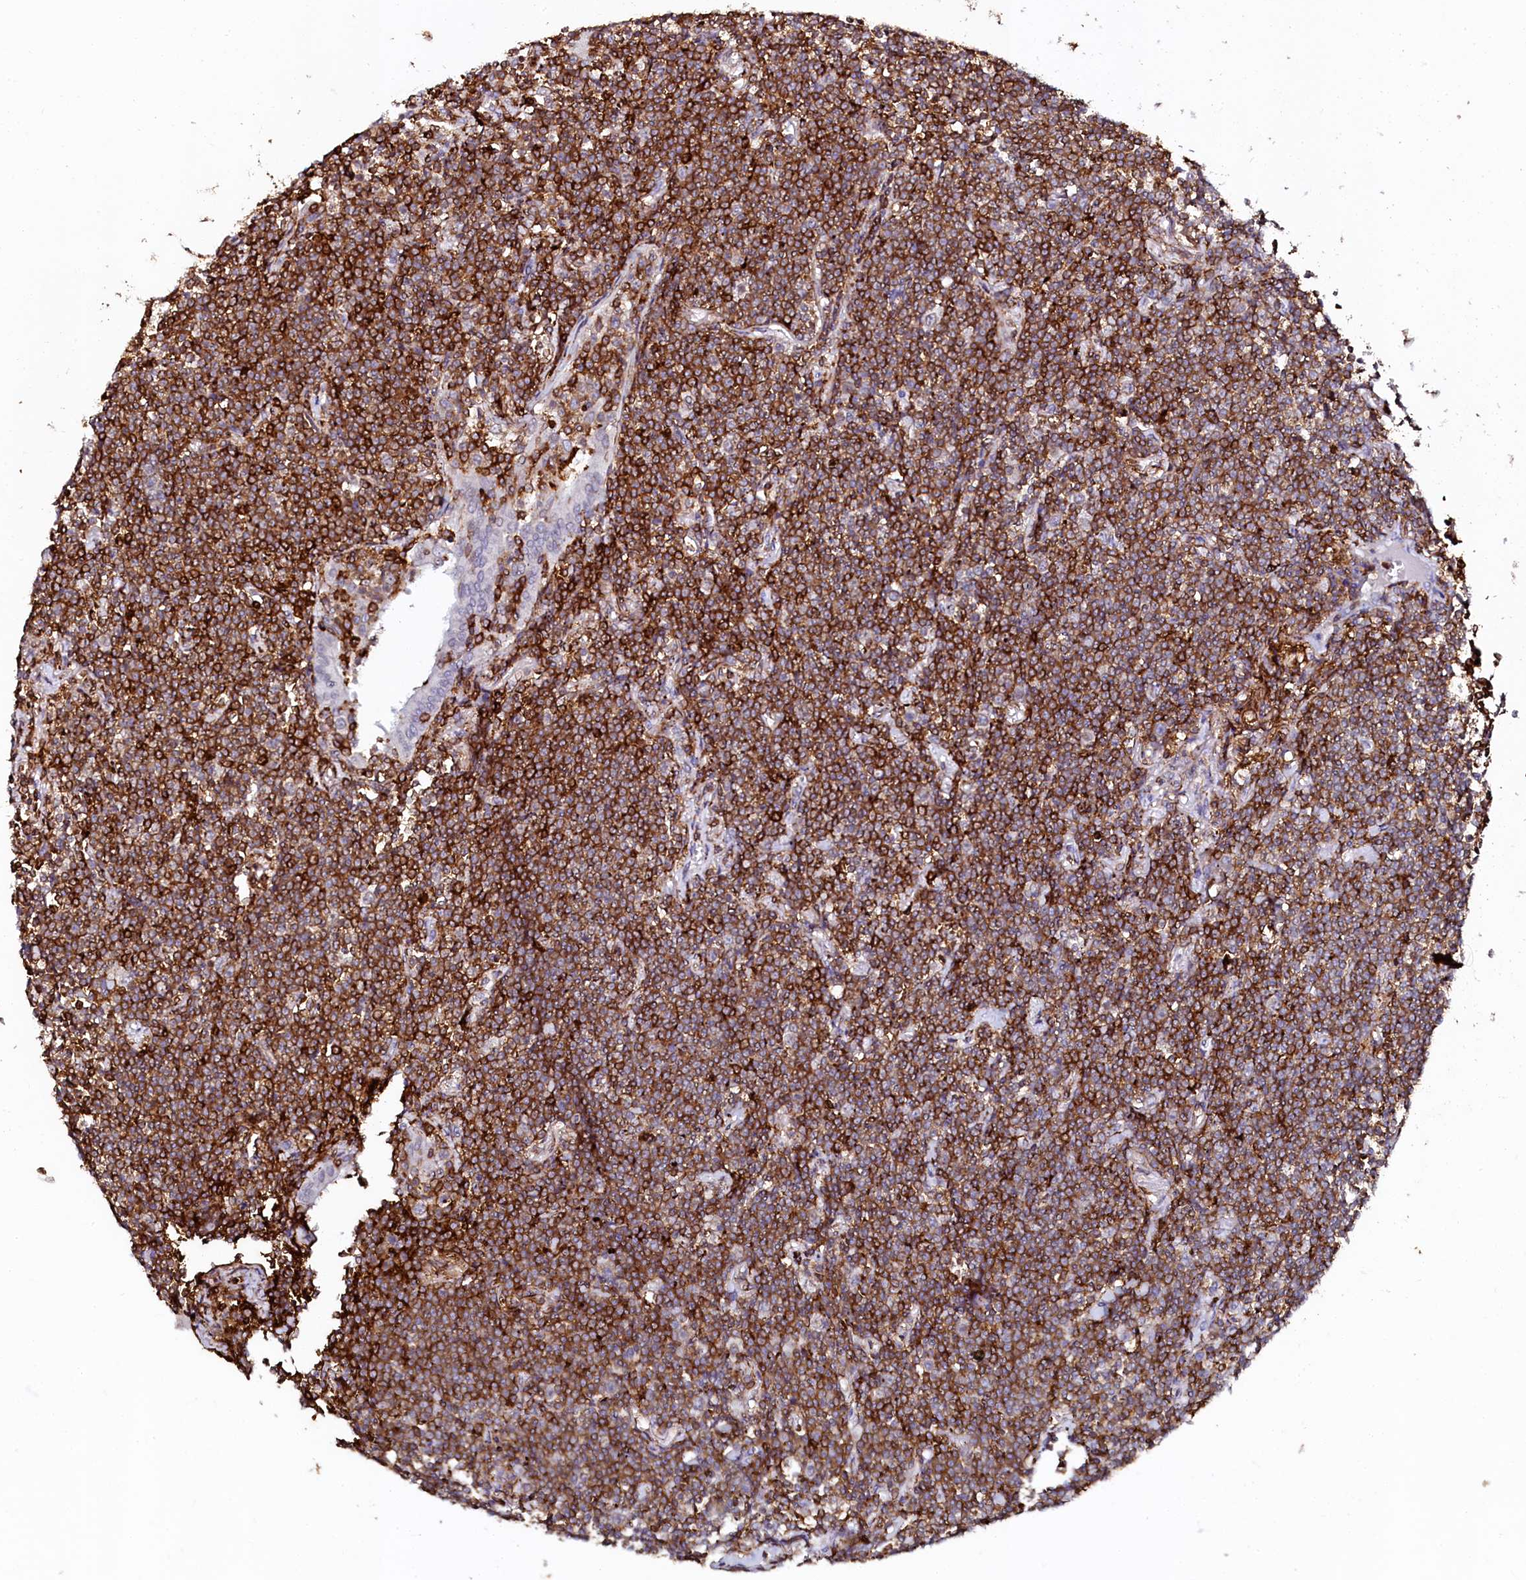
{"staining": {"intensity": "strong", "quantity": ">75%", "location": "cytoplasmic/membranous"}, "tissue": "lymphoma", "cell_type": "Tumor cells", "image_type": "cancer", "snomed": [{"axis": "morphology", "description": "Malignant lymphoma, non-Hodgkin's type, Low grade"}, {"axis": "topography", "description": "Lung"}], "caption": "This is a photomicrograph of immunohistochemistry staining of lymphoma, which shows strong positivity in the cytoplasmic/membranous of tumor cells.", "gene": "AAAS", "patient": {"sex": "female", "age": 71}}